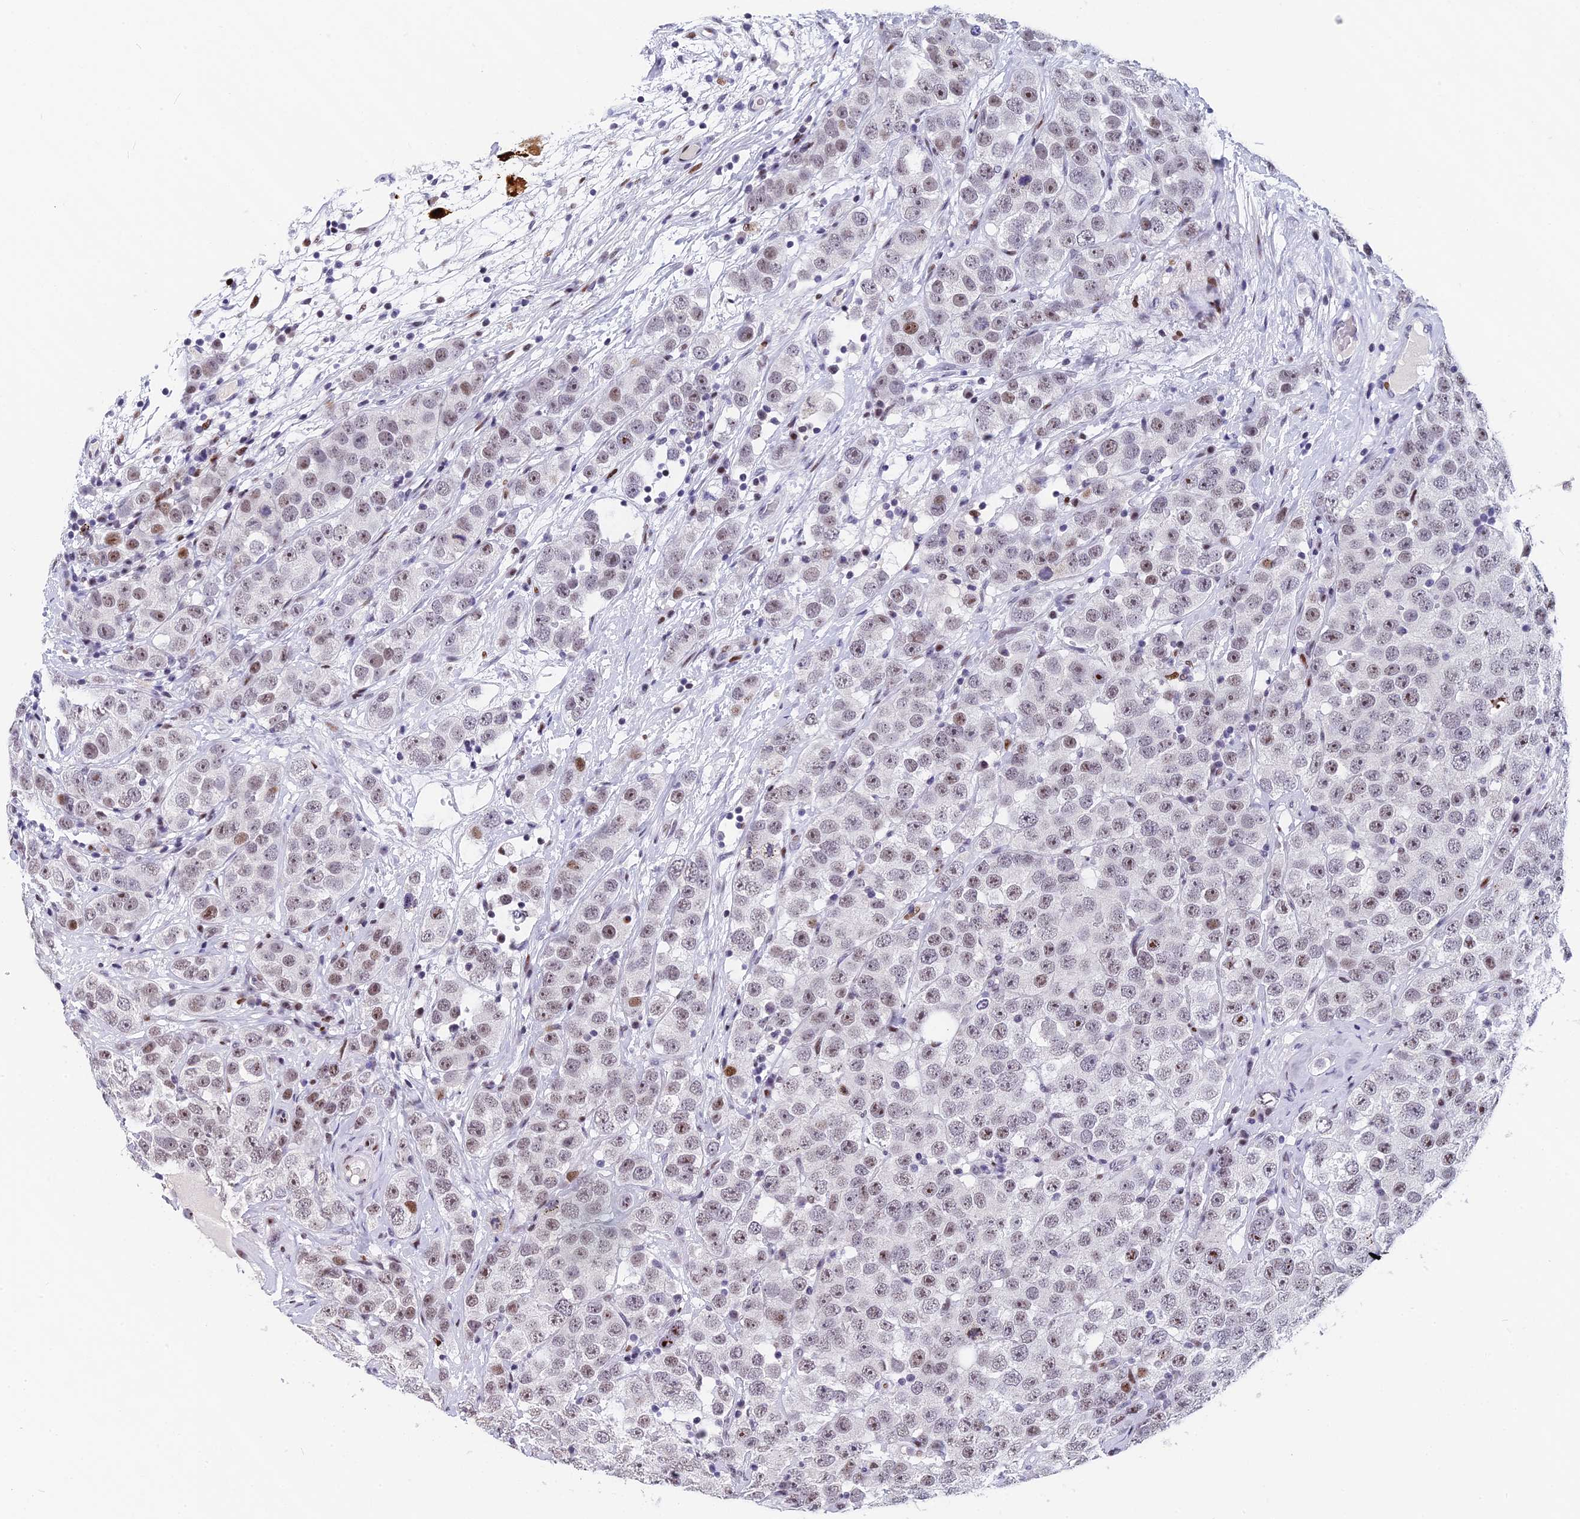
{"staining": {"intensity": "weak", "quantity": ">75%", "location": "nuclear"}, "tissue": "testis cancer", "cell_type": "Tumor cells", "image_type": "cancer", "snomed": [{"axis": "morphology", "description": "Seminoma, NOS"}, {"axis": "topography", "description": "Testis"}], "caption": "Weak nuclear protein expression is identified in about >75% of tumor cells in testis cancer.", "gene": "NSA2", "patient": {"sex": "male", "age": 28}}